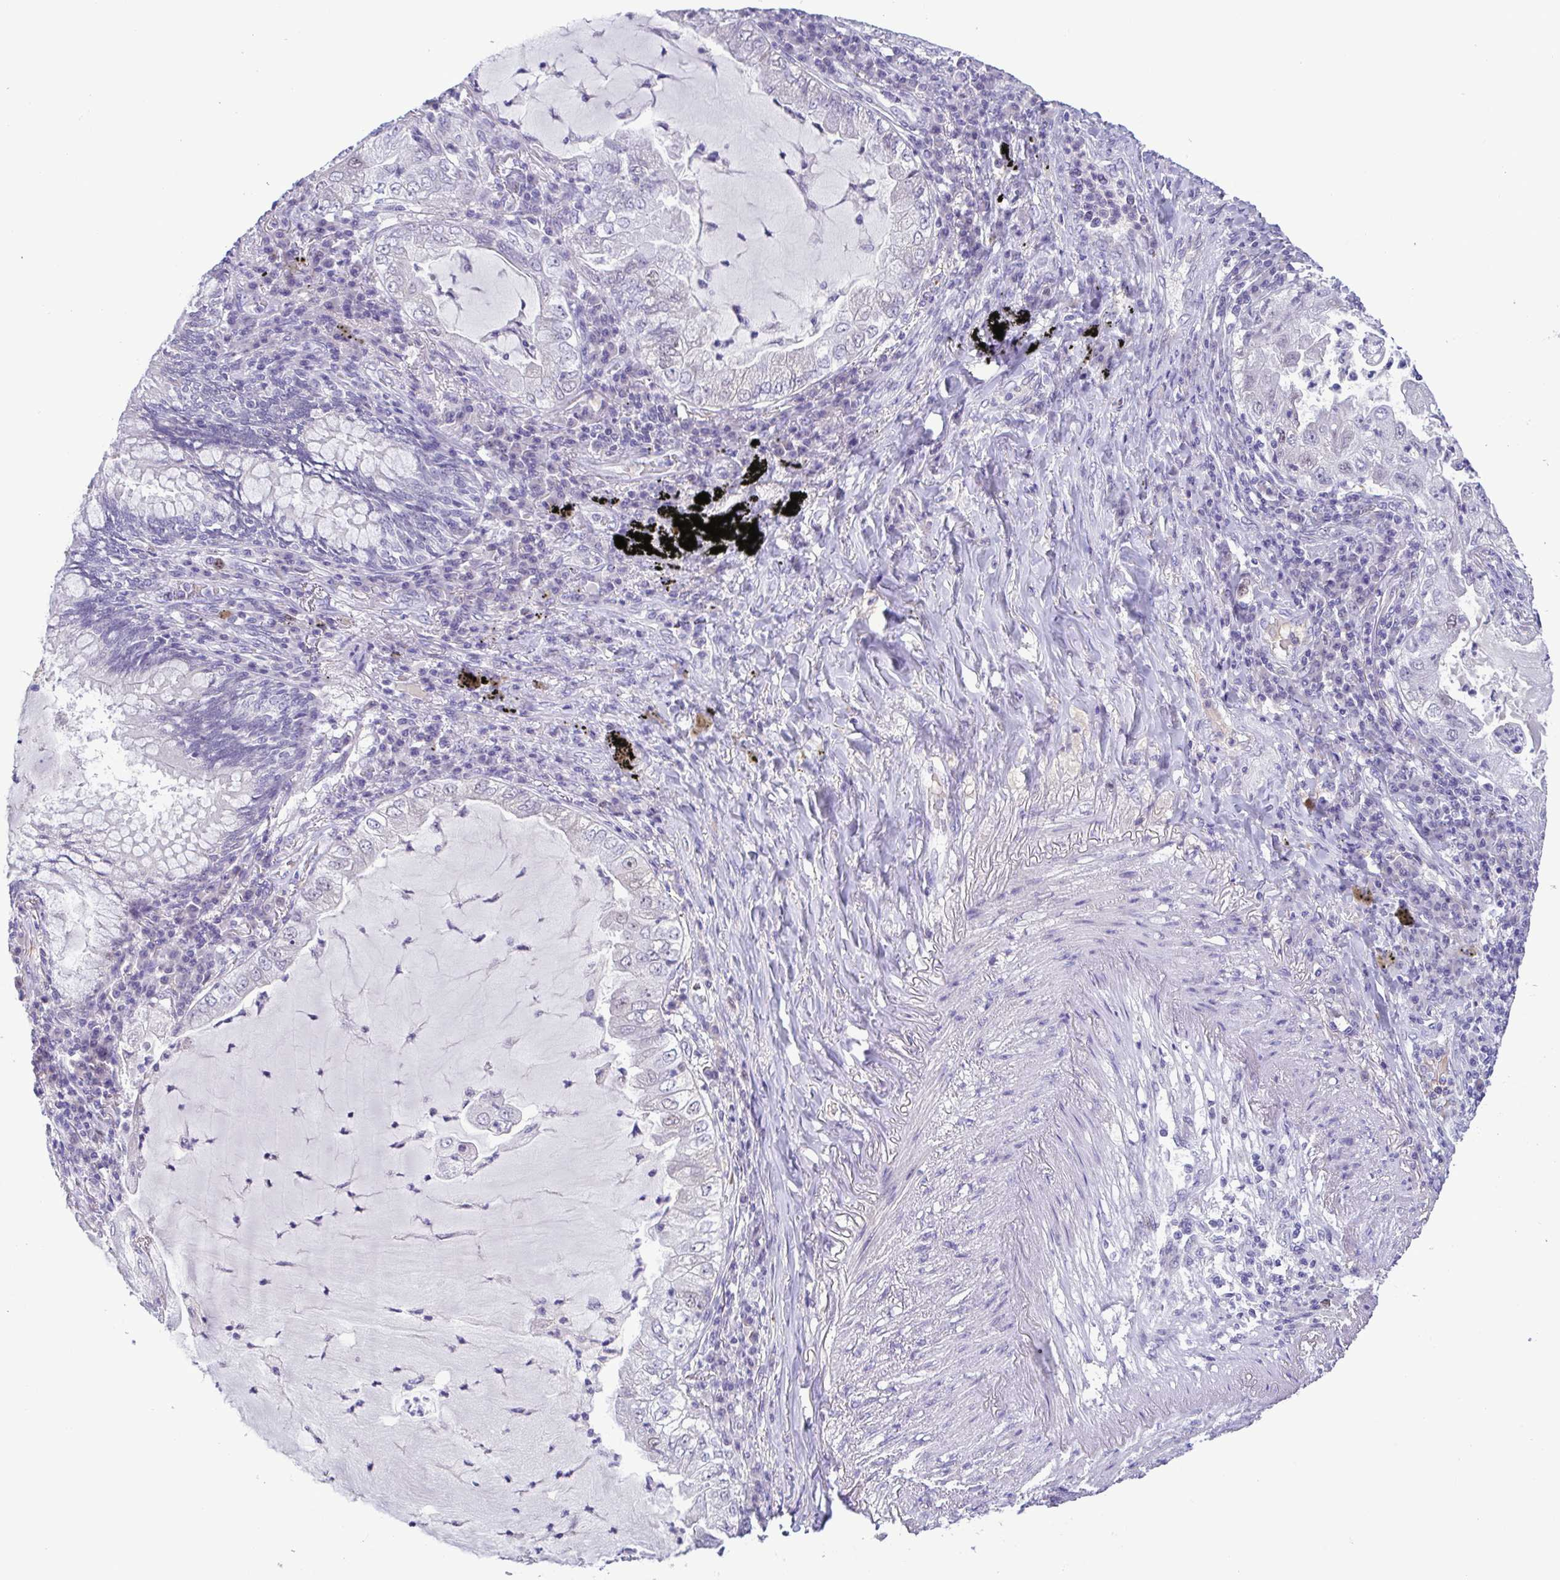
{"staining": {"intensity": "negative", "quantity": "none", "location": "none"}, "tissue": "lung cancer", "cell_type": "Tumor cells", "image_type": "cancer", "snomed": [{"axis": "morphology", "description": "Adenocarcinoma, NOS"}, {"axis": "topography", "description": "Lung"}], "caption": "The image reveals no staining of tumor cells in lung adenocarcinoma.", "gene": "TIPIN", "patient": {"sex": "female", "age": 73}}